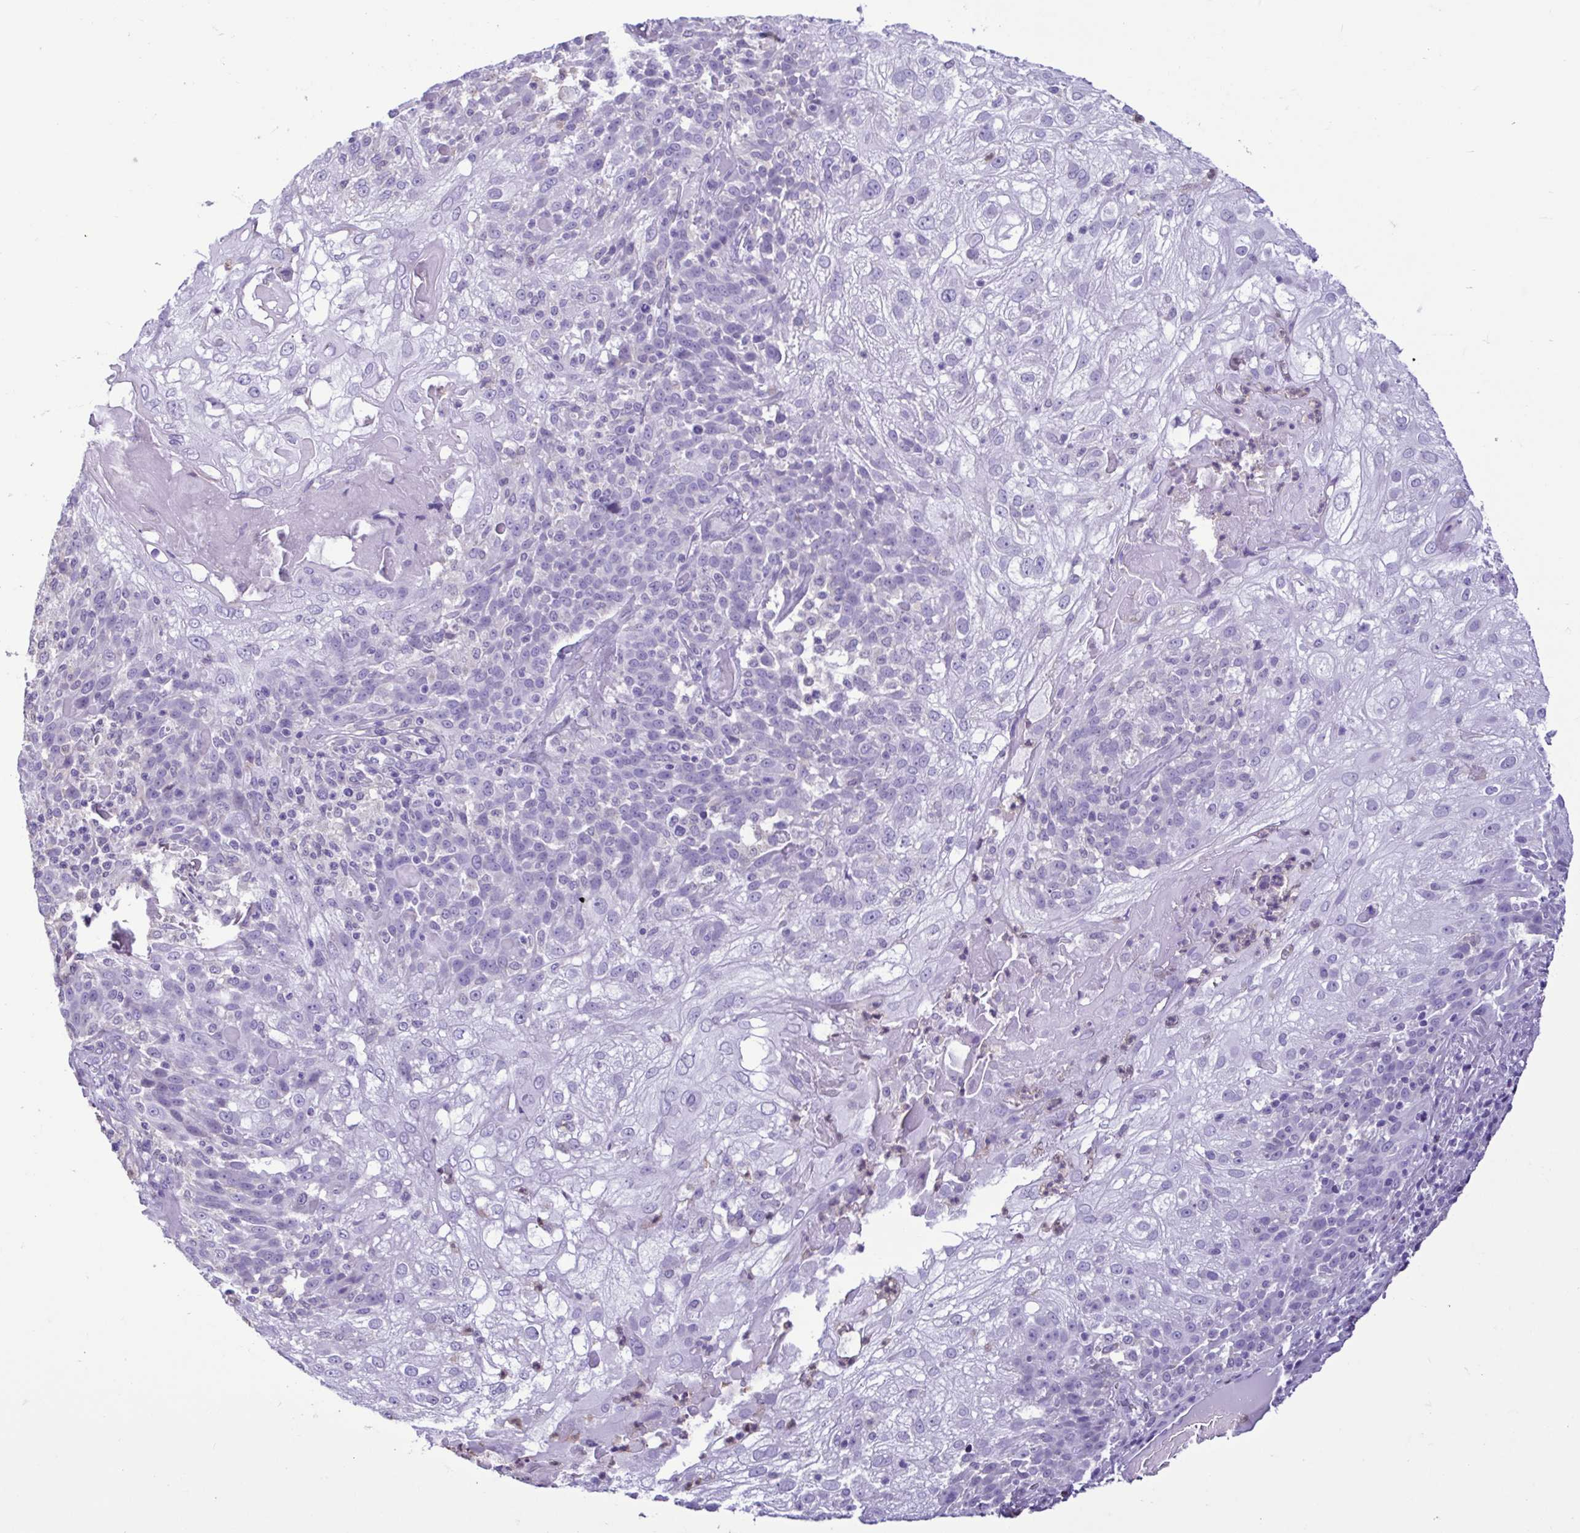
{"staining": {"intensity": "negative", "quantity": "none", "location": "none"}, "tissue": "skin cancer", "cell_type": "Tumor cells", "image_type": "cancer", "snomed": [{"axis": "morphology", "description": "Normal tissue, NOS"}, {"axis": "morphology", "description": "Squamous cell carcinoma, NOS"}, {"axis": "topography", "description": "Skin"}], "caption": "A high-resolution micrograph shows immunohistochemistry (IHC) staining of squamous cell carcinoma (skin), which displays no significant positivity in tumor cells.", "gene": "CBY2", "patient": {"sex": "female", "age": 83}}